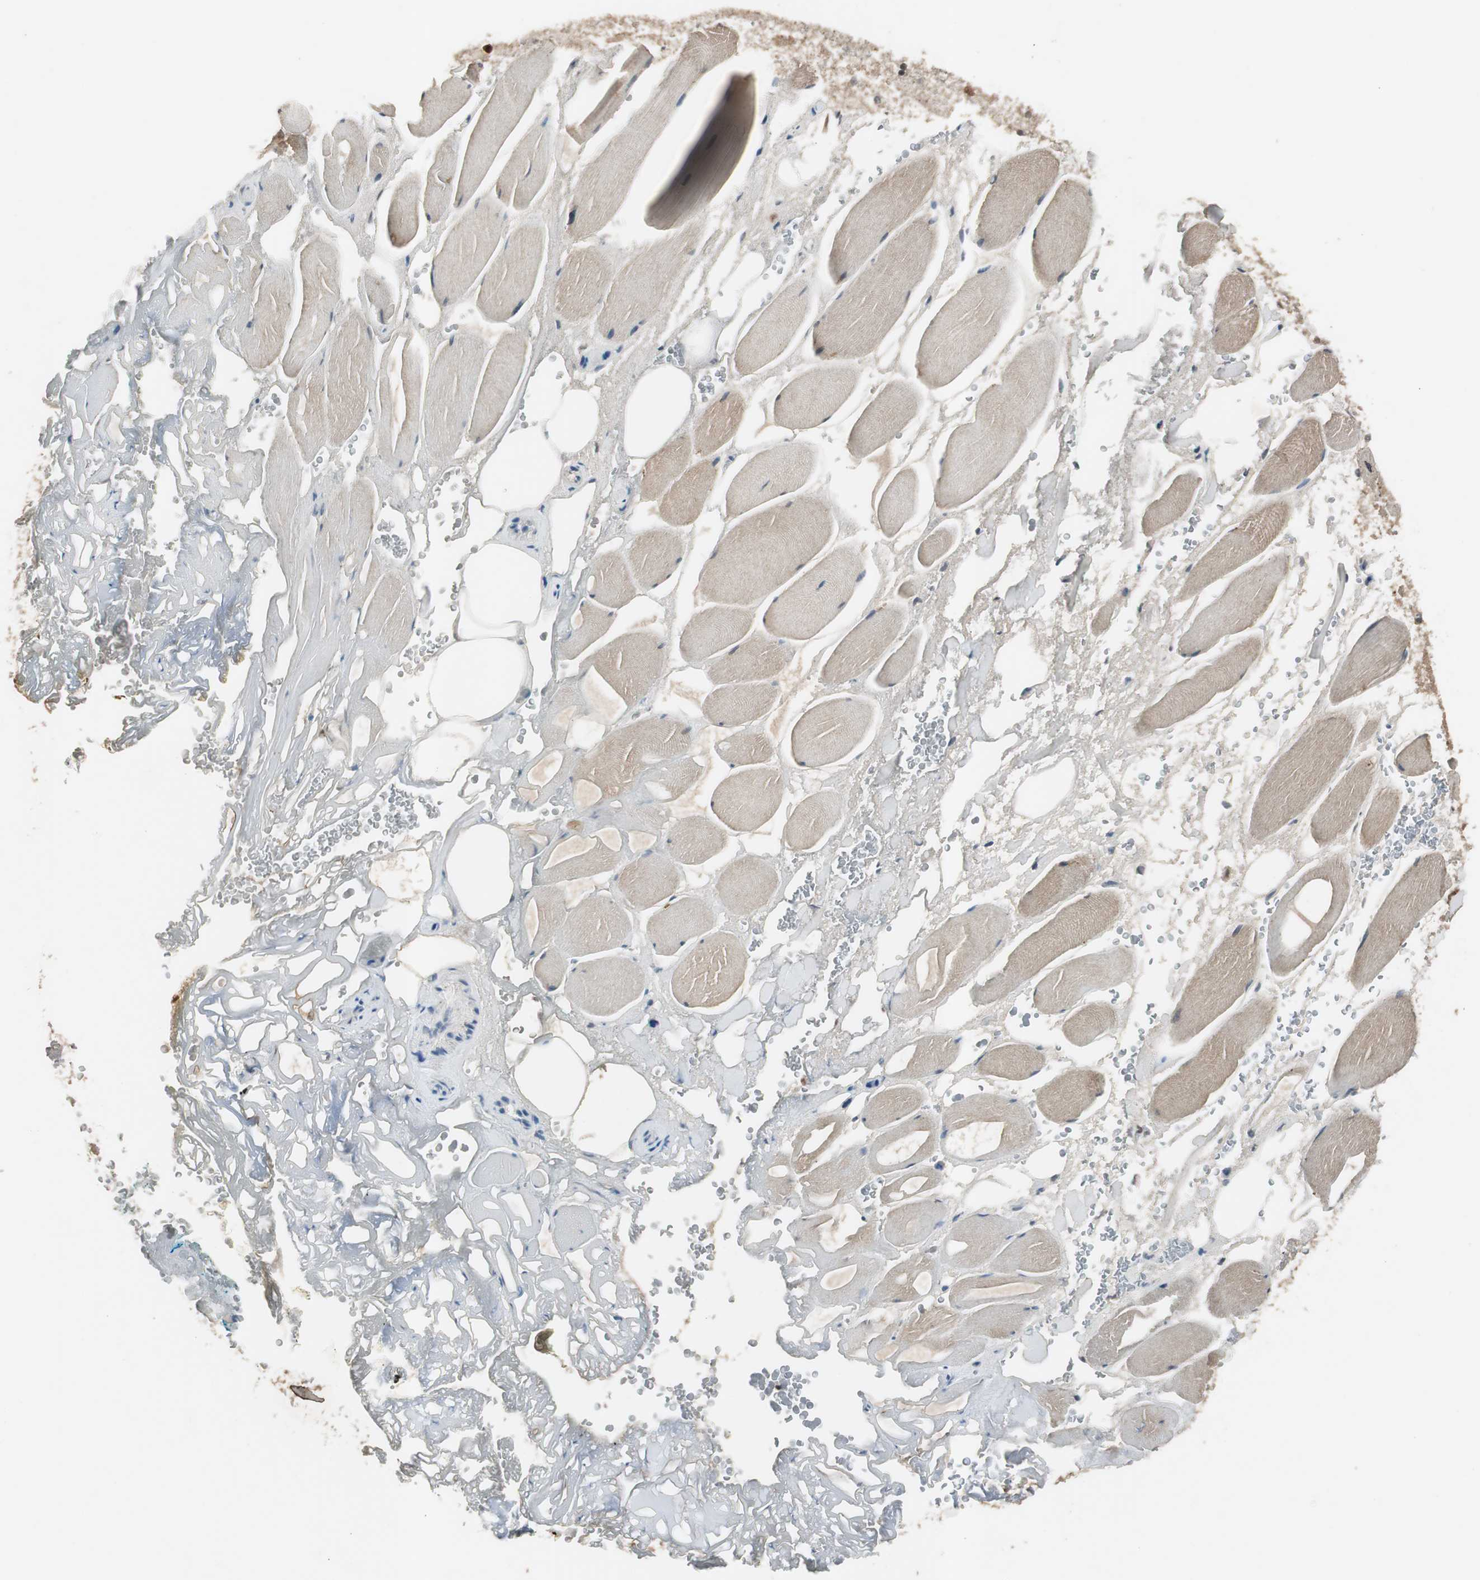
{"staining": {"intensity": "moderate", "quantity": "25%-75%", "location": "cytoplasmic/membranous"}, "tissue": "adipose tissue", "cell_type": "Adipocytes", "image_type": "normal", "snomed": [{"axis": "morphology", "description": "Normal tissue, NOS"}, {"axis": "topography", "description": "Soft tissue"}, {"axis": "topography", "description": "Peripheral nerve tissue"}], "caption": "Adipocytes show moderate cytoplasmic/membranous staining in approximately 25%-75% of cells in benign adipose tissue.", "gene": "BOLA1", "patient": {"sex": "female", "age": 71}}